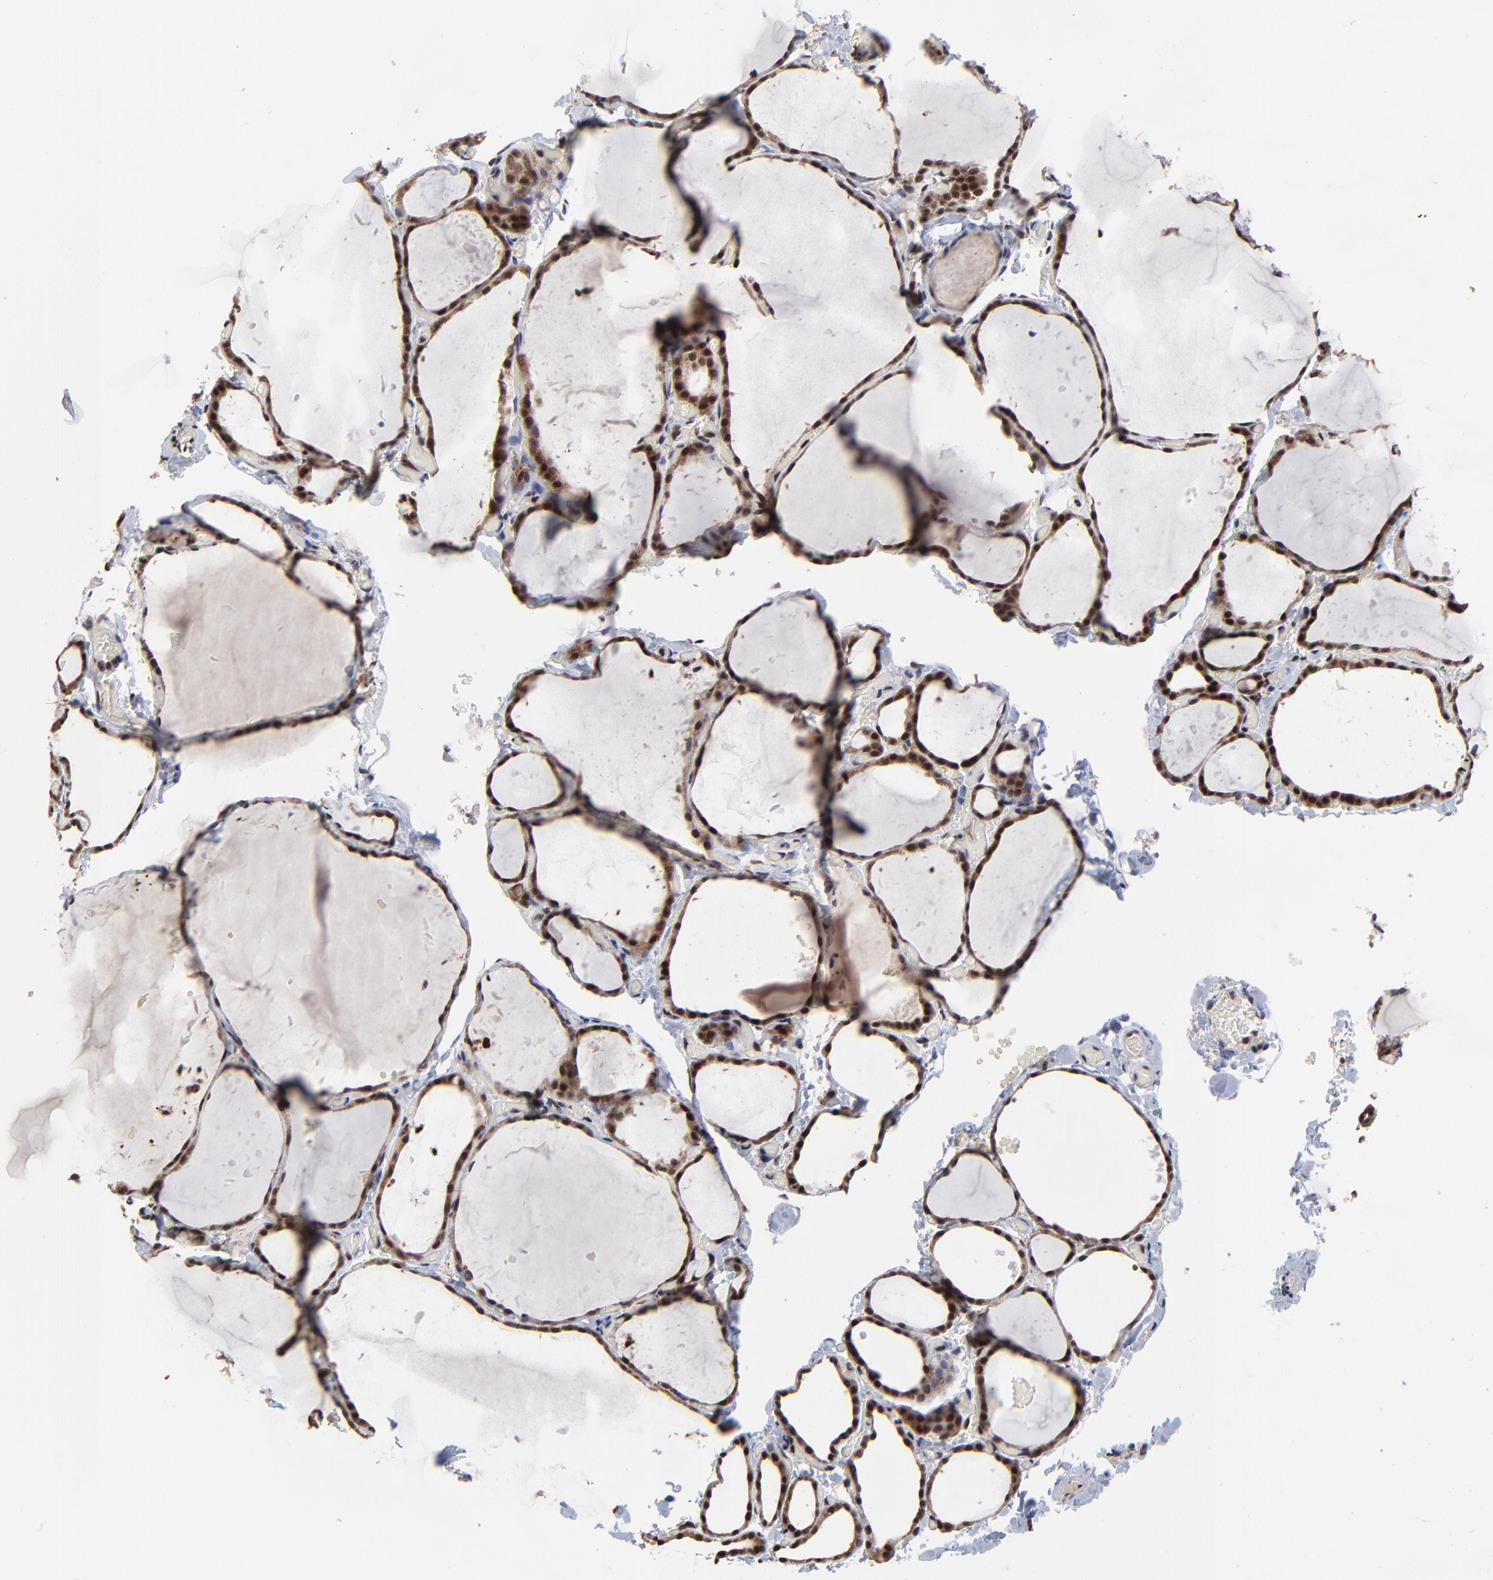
{"staining": {"intensity": "strong", "quantity": ">75%", "location": "nuclear"}, "tissue": "thyroid gland", "cell_type": "Glandular cells", "image_type": "normal", "snomed": [{"axis": "morphology", "description": "Normal tissue, NOS"}, {"axis": "topography", "description": "Thyroid gland"}], "caption": "Immunohistochemistry (IHC) of normal thyroid gland shows high levels of strong nuclear positivity in about >75% of glandular cells.", "gene": "RBM22", "patient": {"sex": "female", "age": 22}}